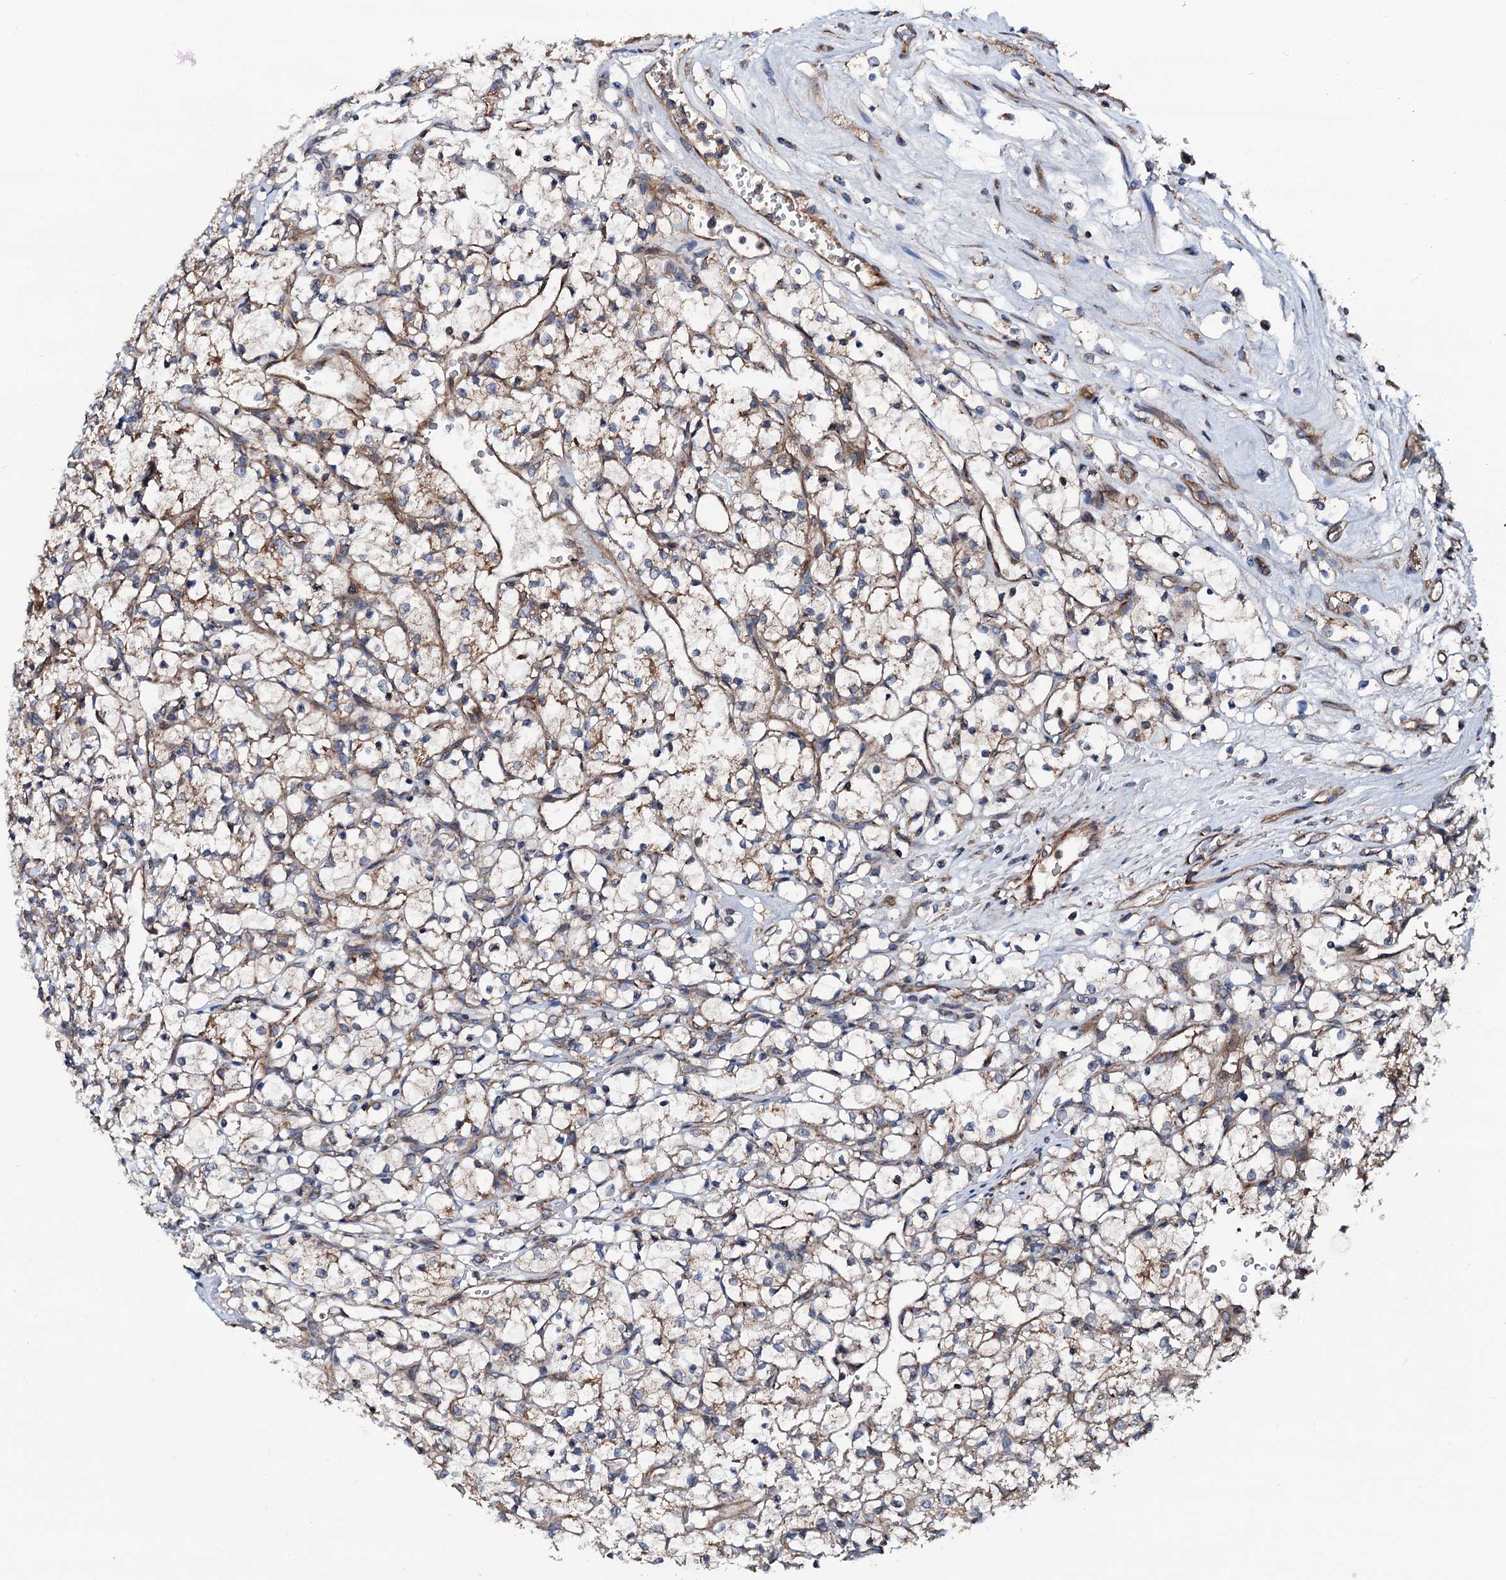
{"staining": {"intensity": "moderate", "quantity": "25%-75%", "location": "cytoplasmic/membranous"}, "tissue": "renal cancer", "cell_type": "Tumor cells", "image_type": "cancer", "snomed": [{"axis": "morphology", "description": "Adenocarcinoma, NOS"}, {"axis": "topography", "description": "Kidney"}], "caption": "A medium amount of moderate cytoplasmic/membranous staining is appreciated in about 25%-75% of tumor cells in renal adenocarcinoma tissue. (DAB (3,3'-diaminobenzidine) IHC, brown staining for protein, blue staining for nuclei).", "gene": "NEK1", "patient": {"sex": "female", "age": 69}}